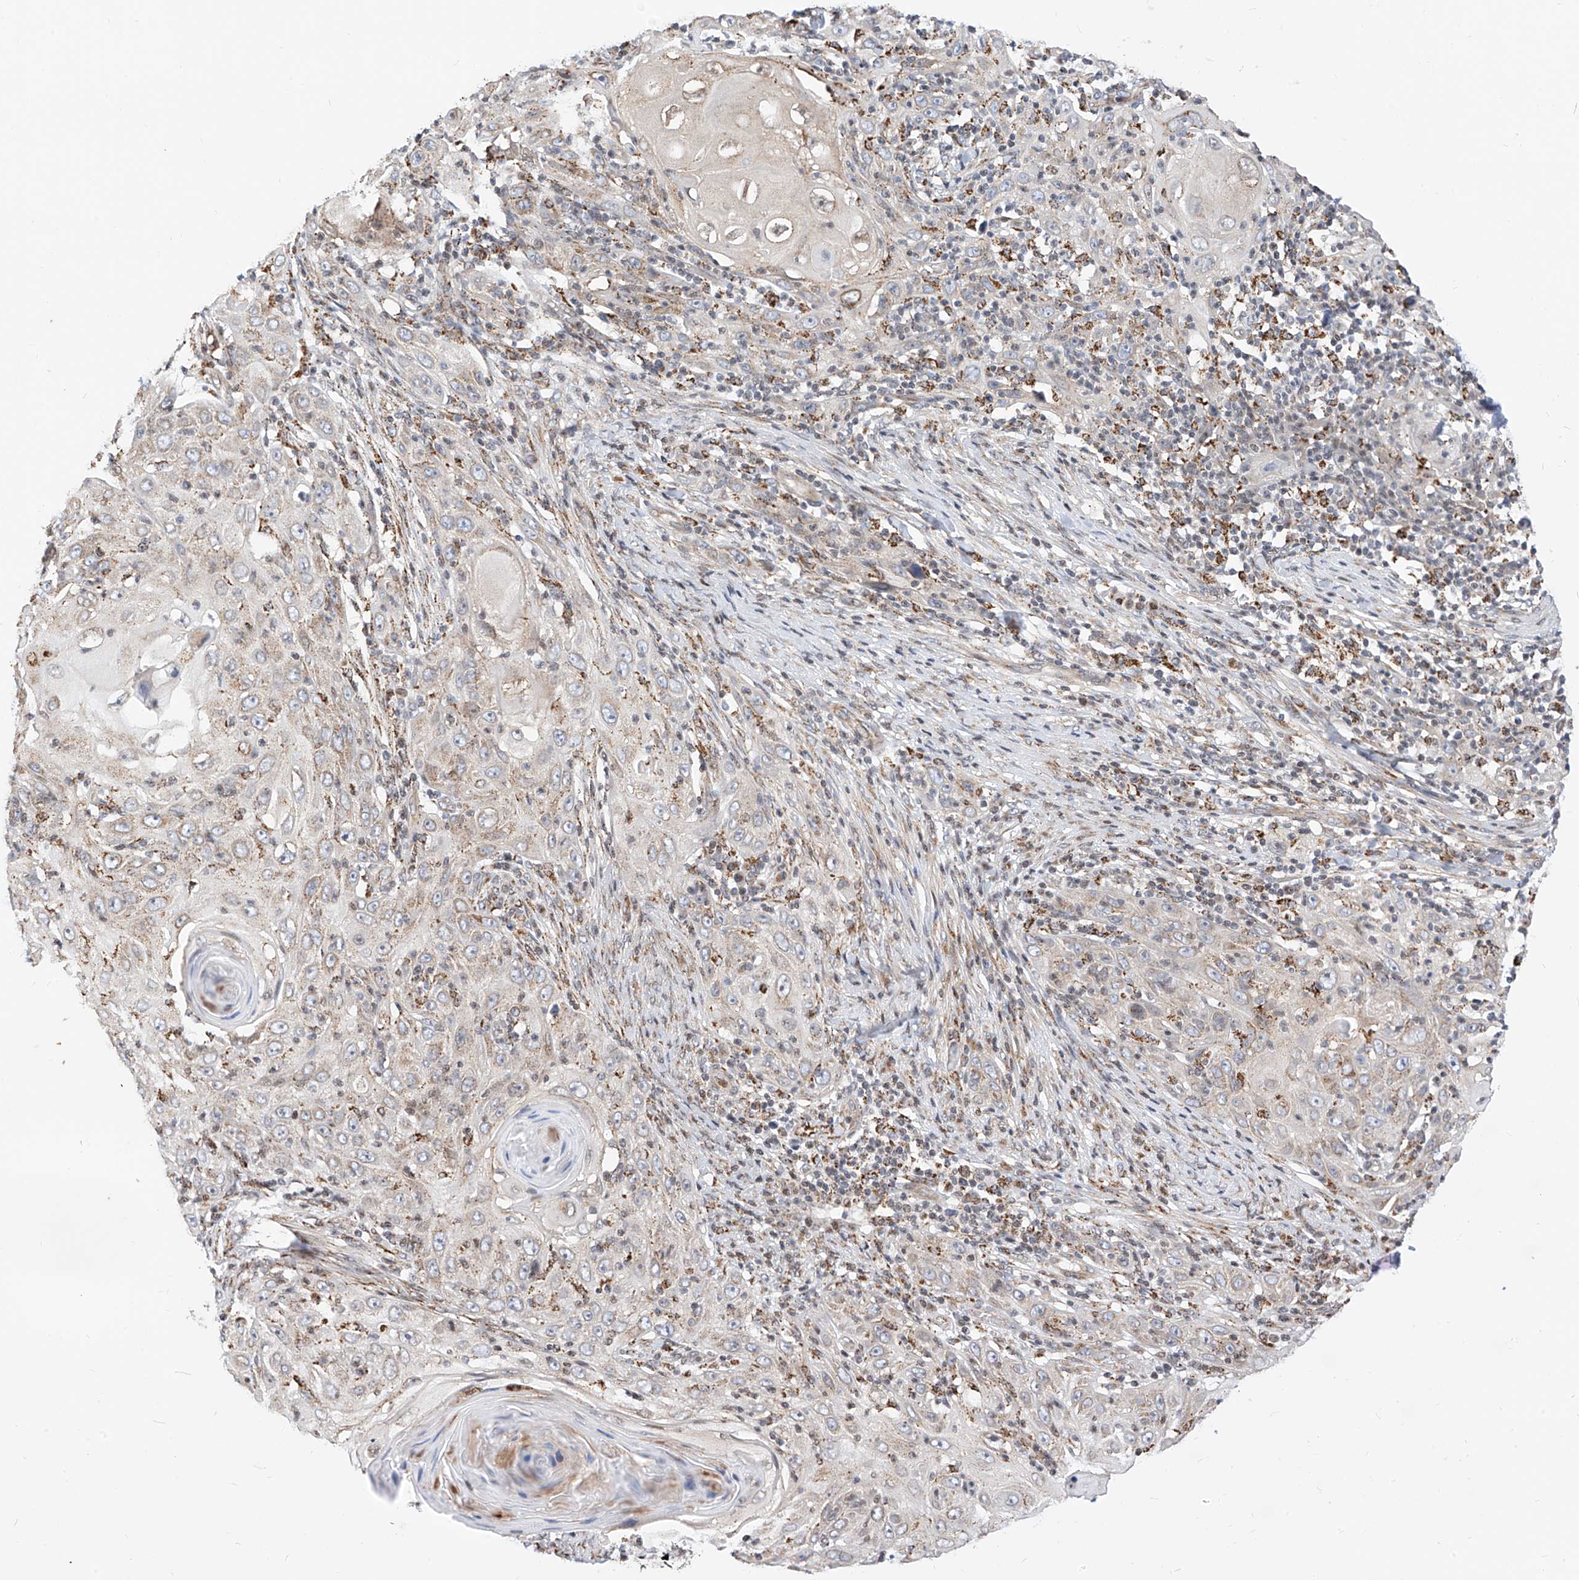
{"staining": {"intensity": "weak", "quantity": "25%-75%", "location": "cytoplasmic/membranous"}, "tissue": "skin cancer", "cell_type": "Tumor cells", "image_type": "cancer", "snomed": [{"axis": "morphology", "description": "Squamous cell carcinoma, NOS"}, {"axis": "topography", "description": "Skin"}], "caption": "This is an image of immunohistochemistry staining of squamous cell carcinoma (skin), which shows weak staining in the cytoplasmic/membranous of tumor cells.", "gene": "TTLL8", "patient": {"sex": "female", "age": 88}}